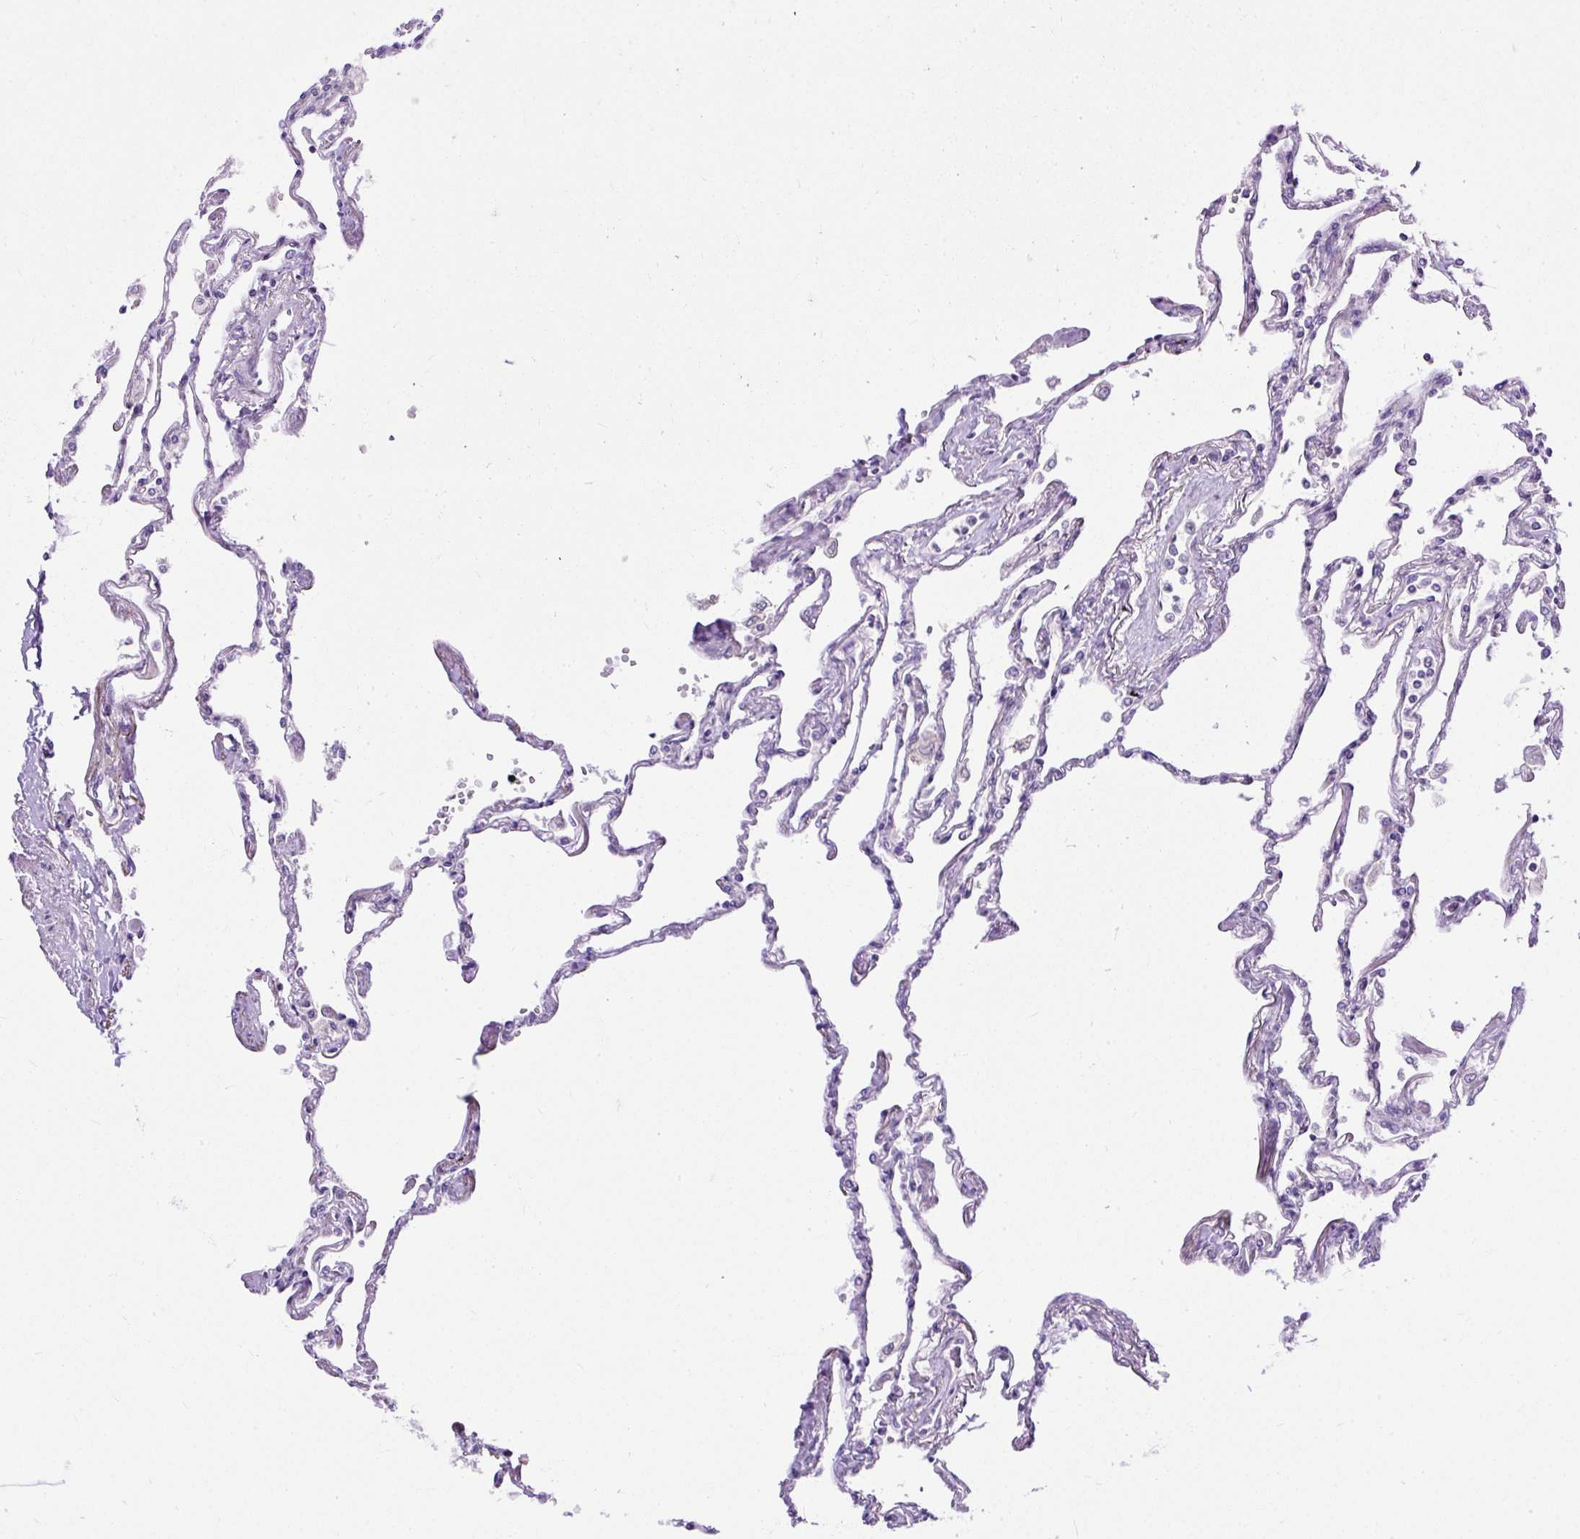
{"staining": {"intensity": "negative", "quantity": "none", "location": "none"}, "tissue": "lung", "cell_type": "Alveolar cells", "image_type": "normal", "snomed": [{"axis": "morphology", "description": "Normal tissue, NOS"}, {"axis": "topography", "description": "Lung"}], "caption": "Immunohistochemistry (IHC) image of benign lung: lung stained with DAB (3,3'-diaminobenzidine) displays no significant protein staining in alveolar cells.", "gene": "AMFR", "patient": {"sex": "female", "age": 67}}